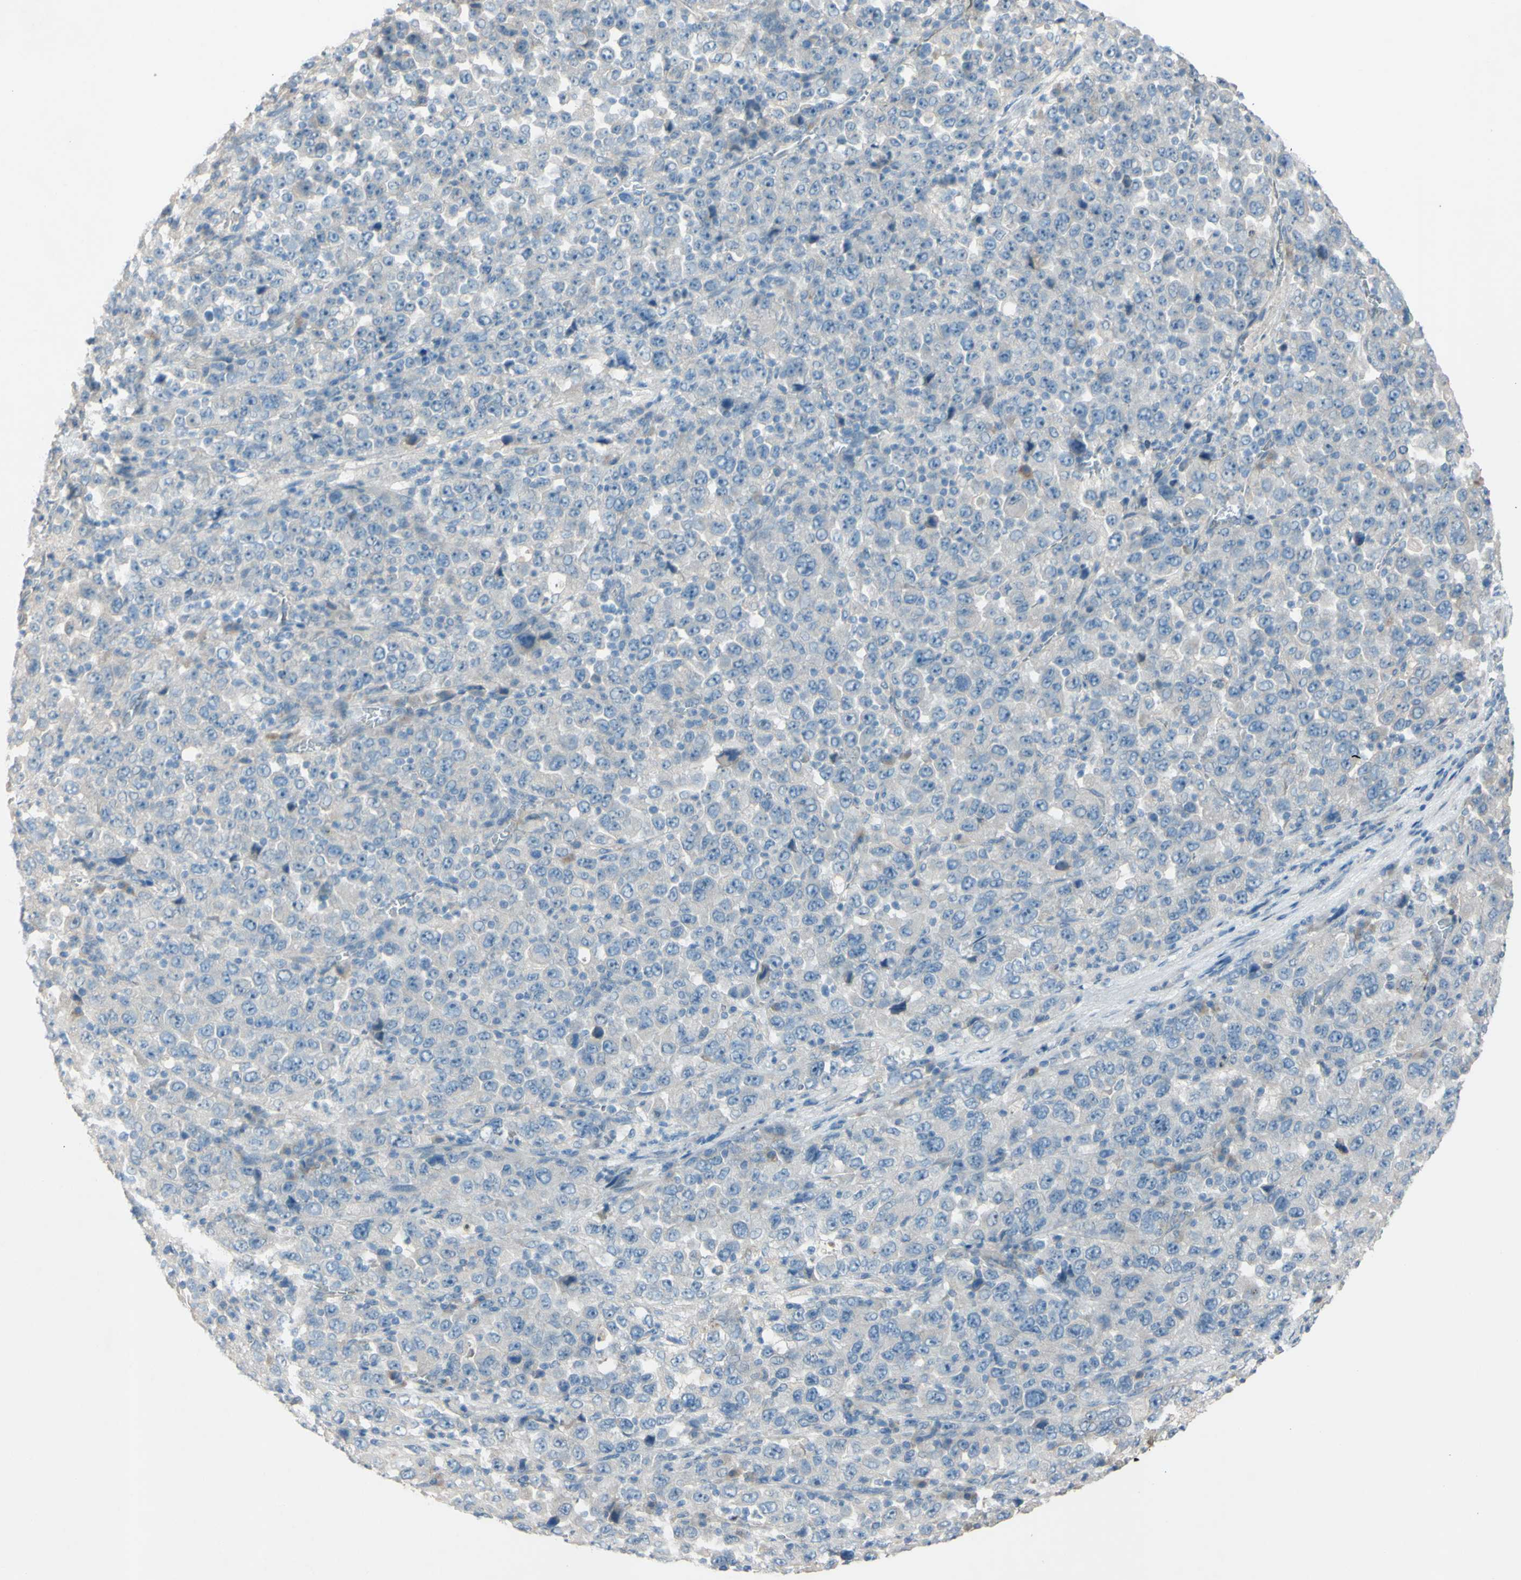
{"staining": {"intensity": "negative", "quantity": "none", "location": "none"}, "tissue": "stomach cancer", "cell_type": "Tumor cells", "image_type": "cancer", "snomed": [{"axis": "morphology", "description": "Normal tissue, NOS"}, {"axis": "morphology", "description": "Adenocarcinoma, NOS"}, {"axis": "topography", "description": "Stomach, upper"}, {"axis": "topography", "description": "Stomach"}], "caption": "An image of human adenocarcinoma (stomach) is negative for staining in tumor cells.", "gene": "ATRN", "patient": {"sex": "male", "age": 59}}